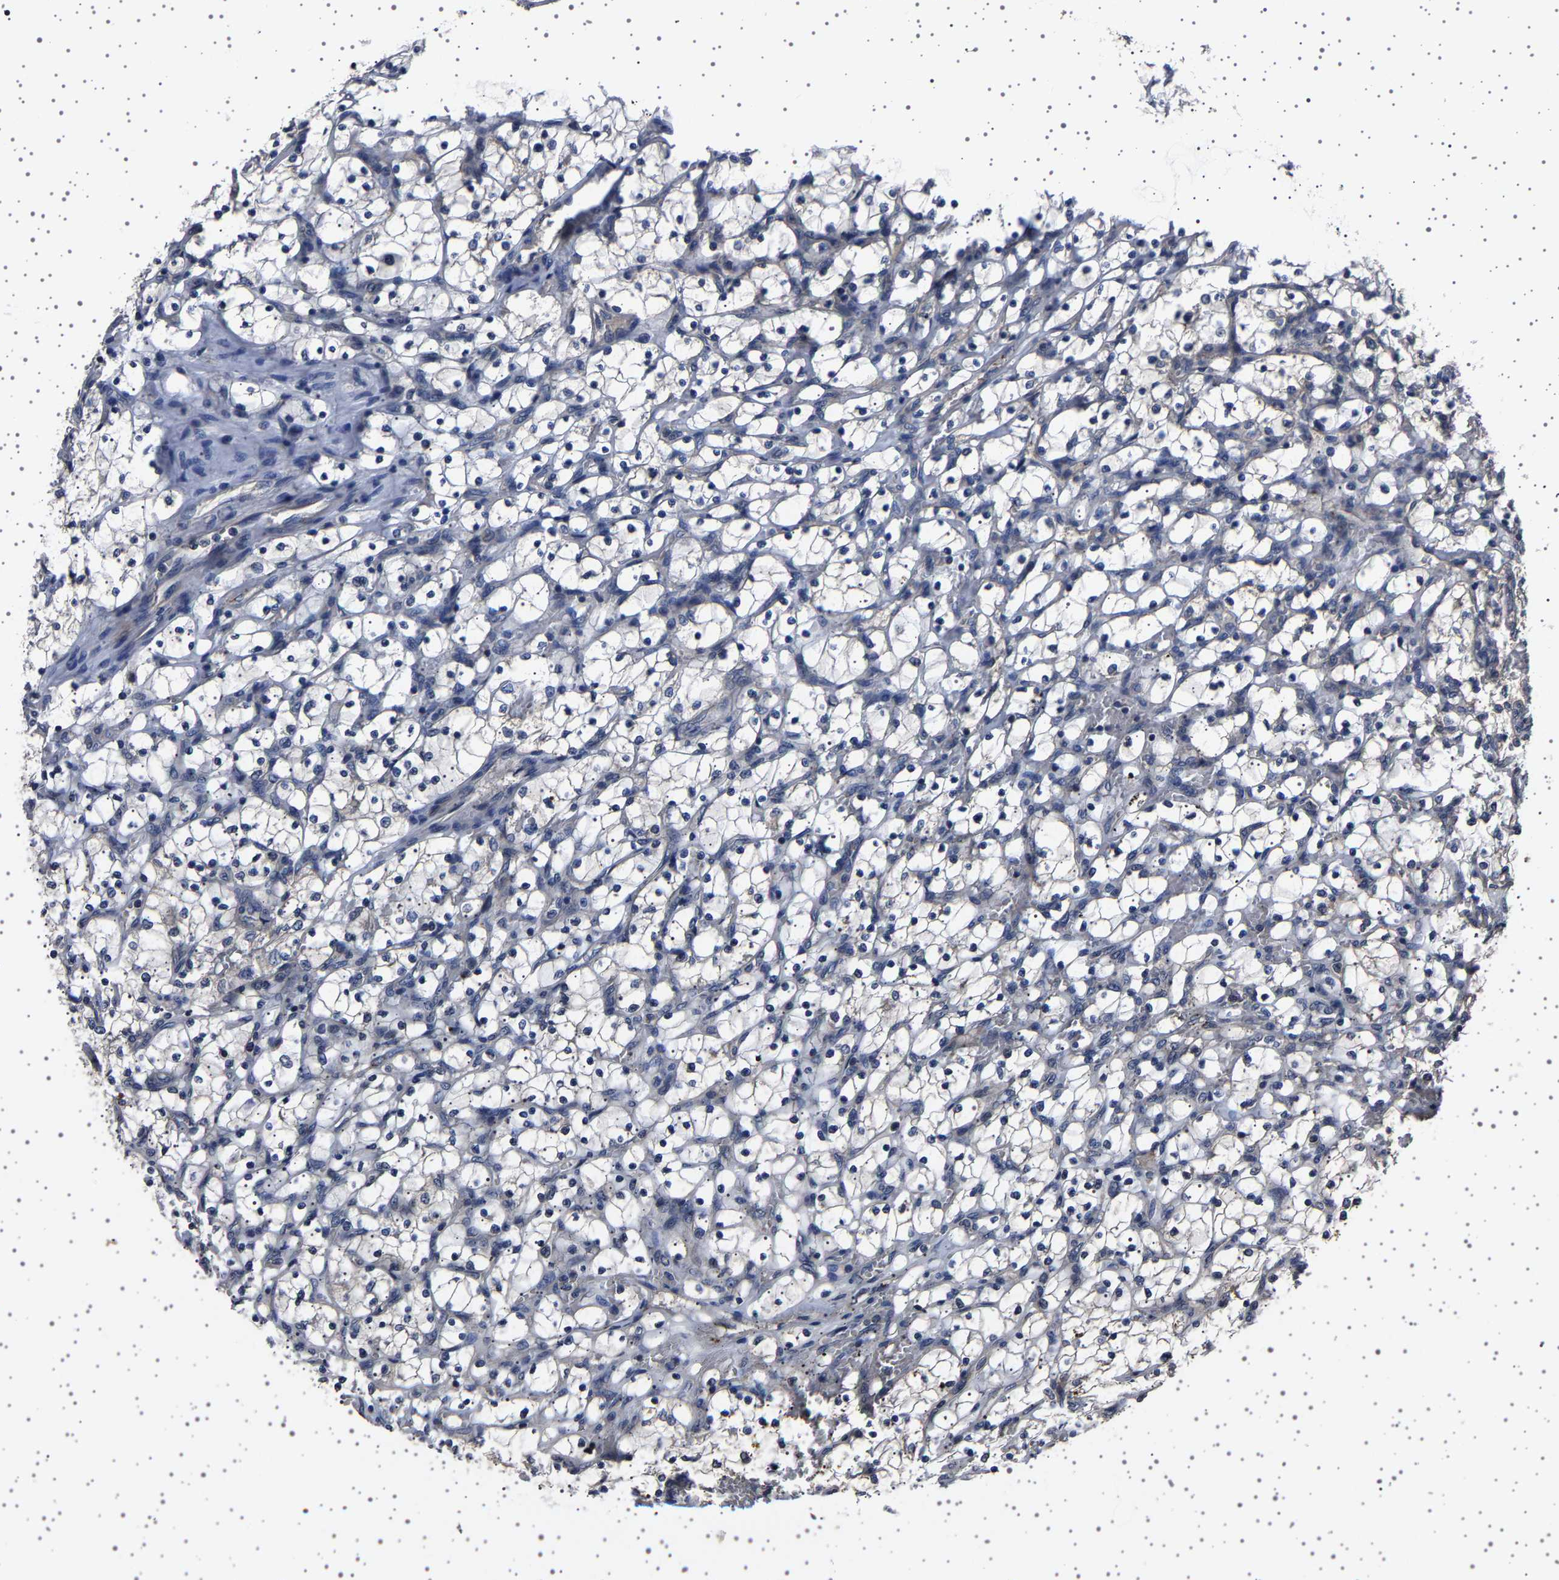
{"staining": {"intensity": "negative", "quantity": "none", "location": "none"}, "tissue": "renal cancer", "cell_type": "Tumor cells", "image_type": "cancer", "snomed": [{"axis": "morphology", "description": "Adenocarcinoma, NOS"}, {"axis": "topography", "description": "Kidney"}], "caption": "Renal cancer stained for a protein using immunohistochemistry exhibits no staining tumor cells.", "gene": "NCKAP1", "patient": {"sex": "female", "age": 69}}